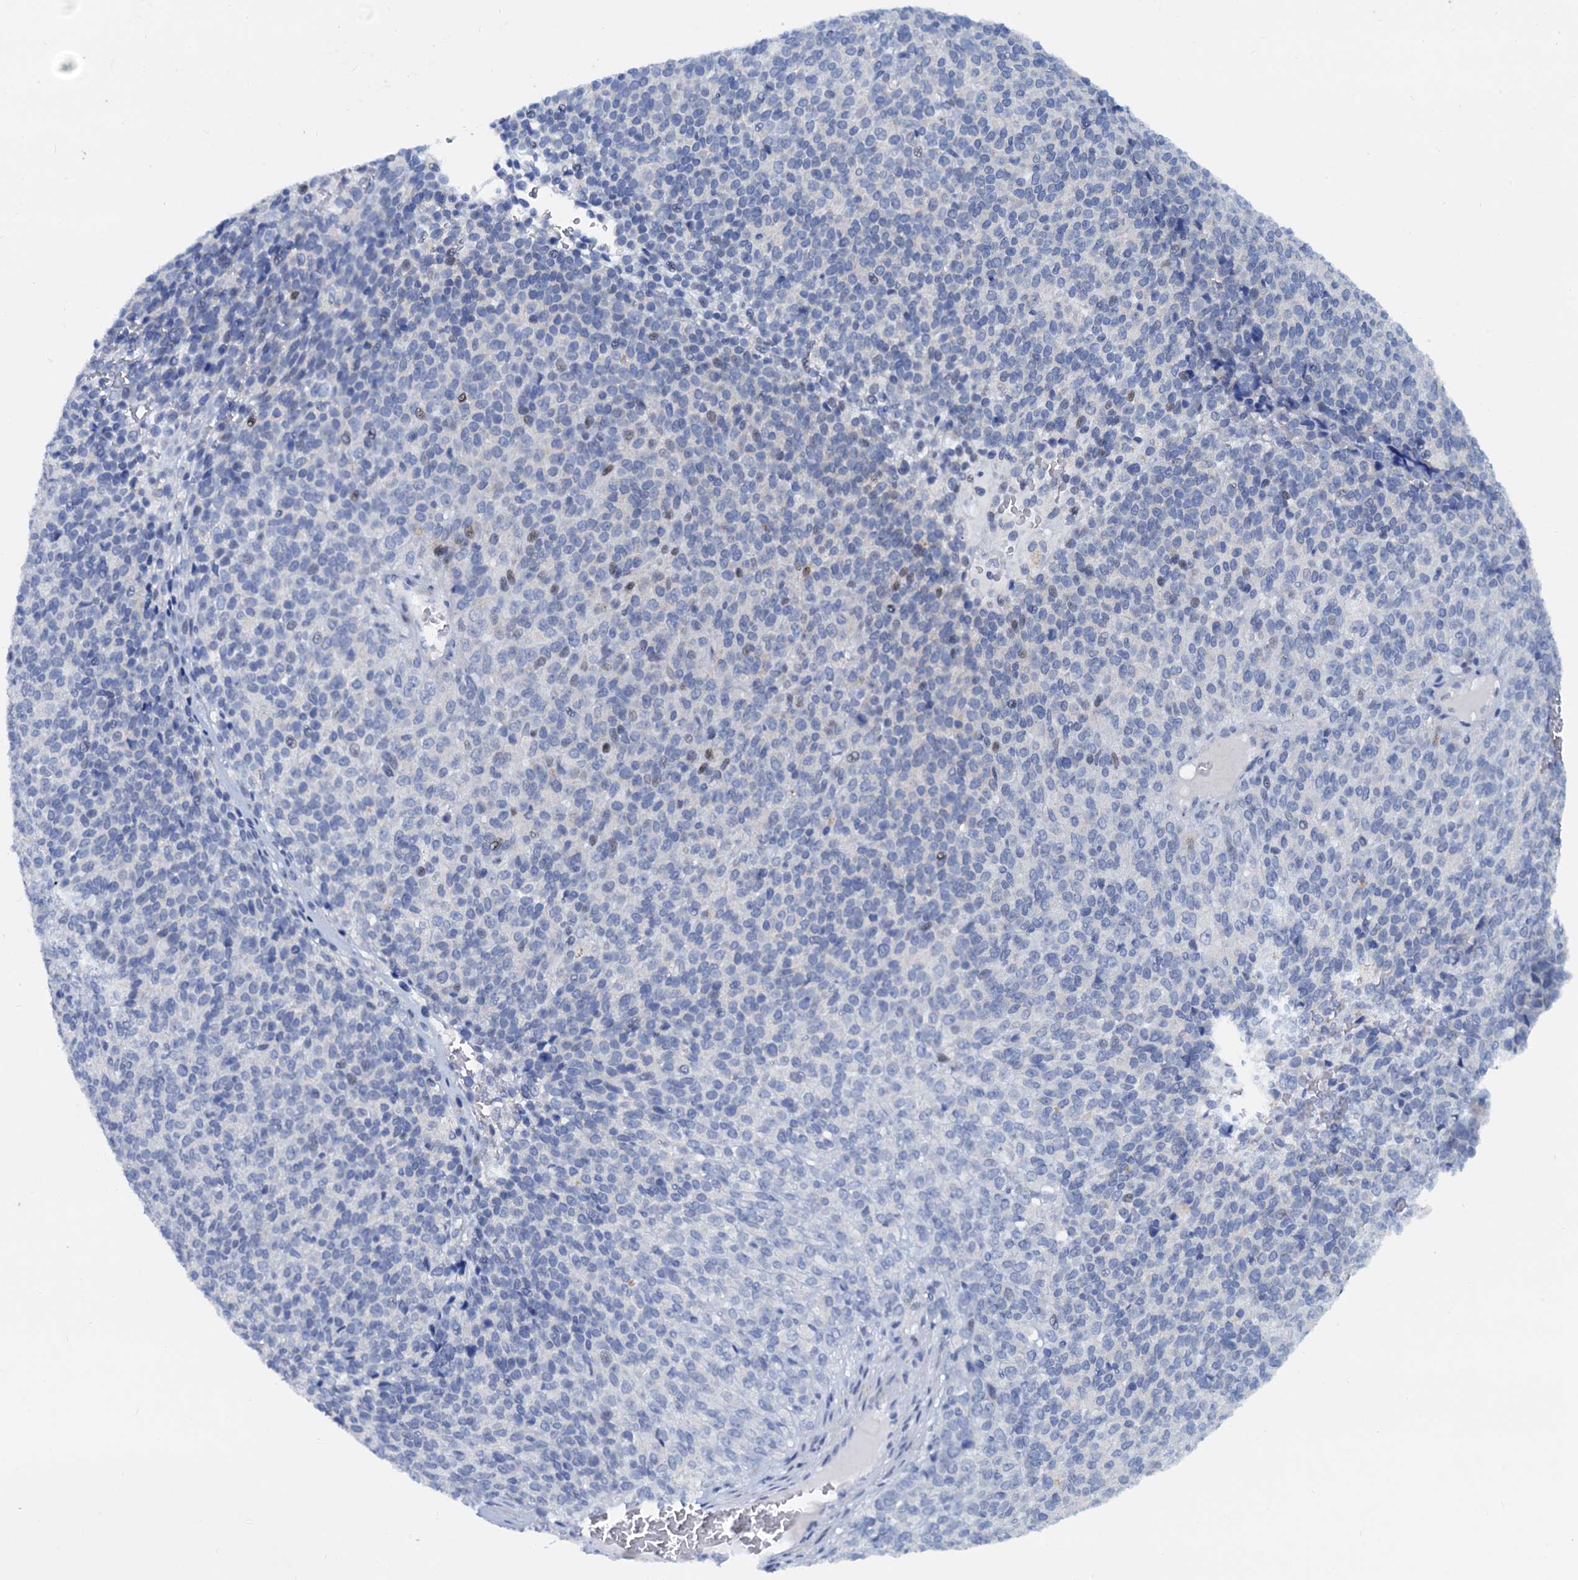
{"staining": {"intensity": "weak", "quantity": "<25%", "location": "nuclear"}, "tissue": "melanoma", "cell_type": "Tumor cells", "image_type": "cancer", "snomed": [{"axis": "morphology", "description": "Malignant melanoma, Metastatic site"}, {"axis": "topography", "description": "Brain"}], "caption": "Human melanoma stained for a protein using immunohistochemistry (IHC) reveals no positivity in tumor cells.", "gene": "PTGES3", "patient": {"sex": "female", "age": 56}}